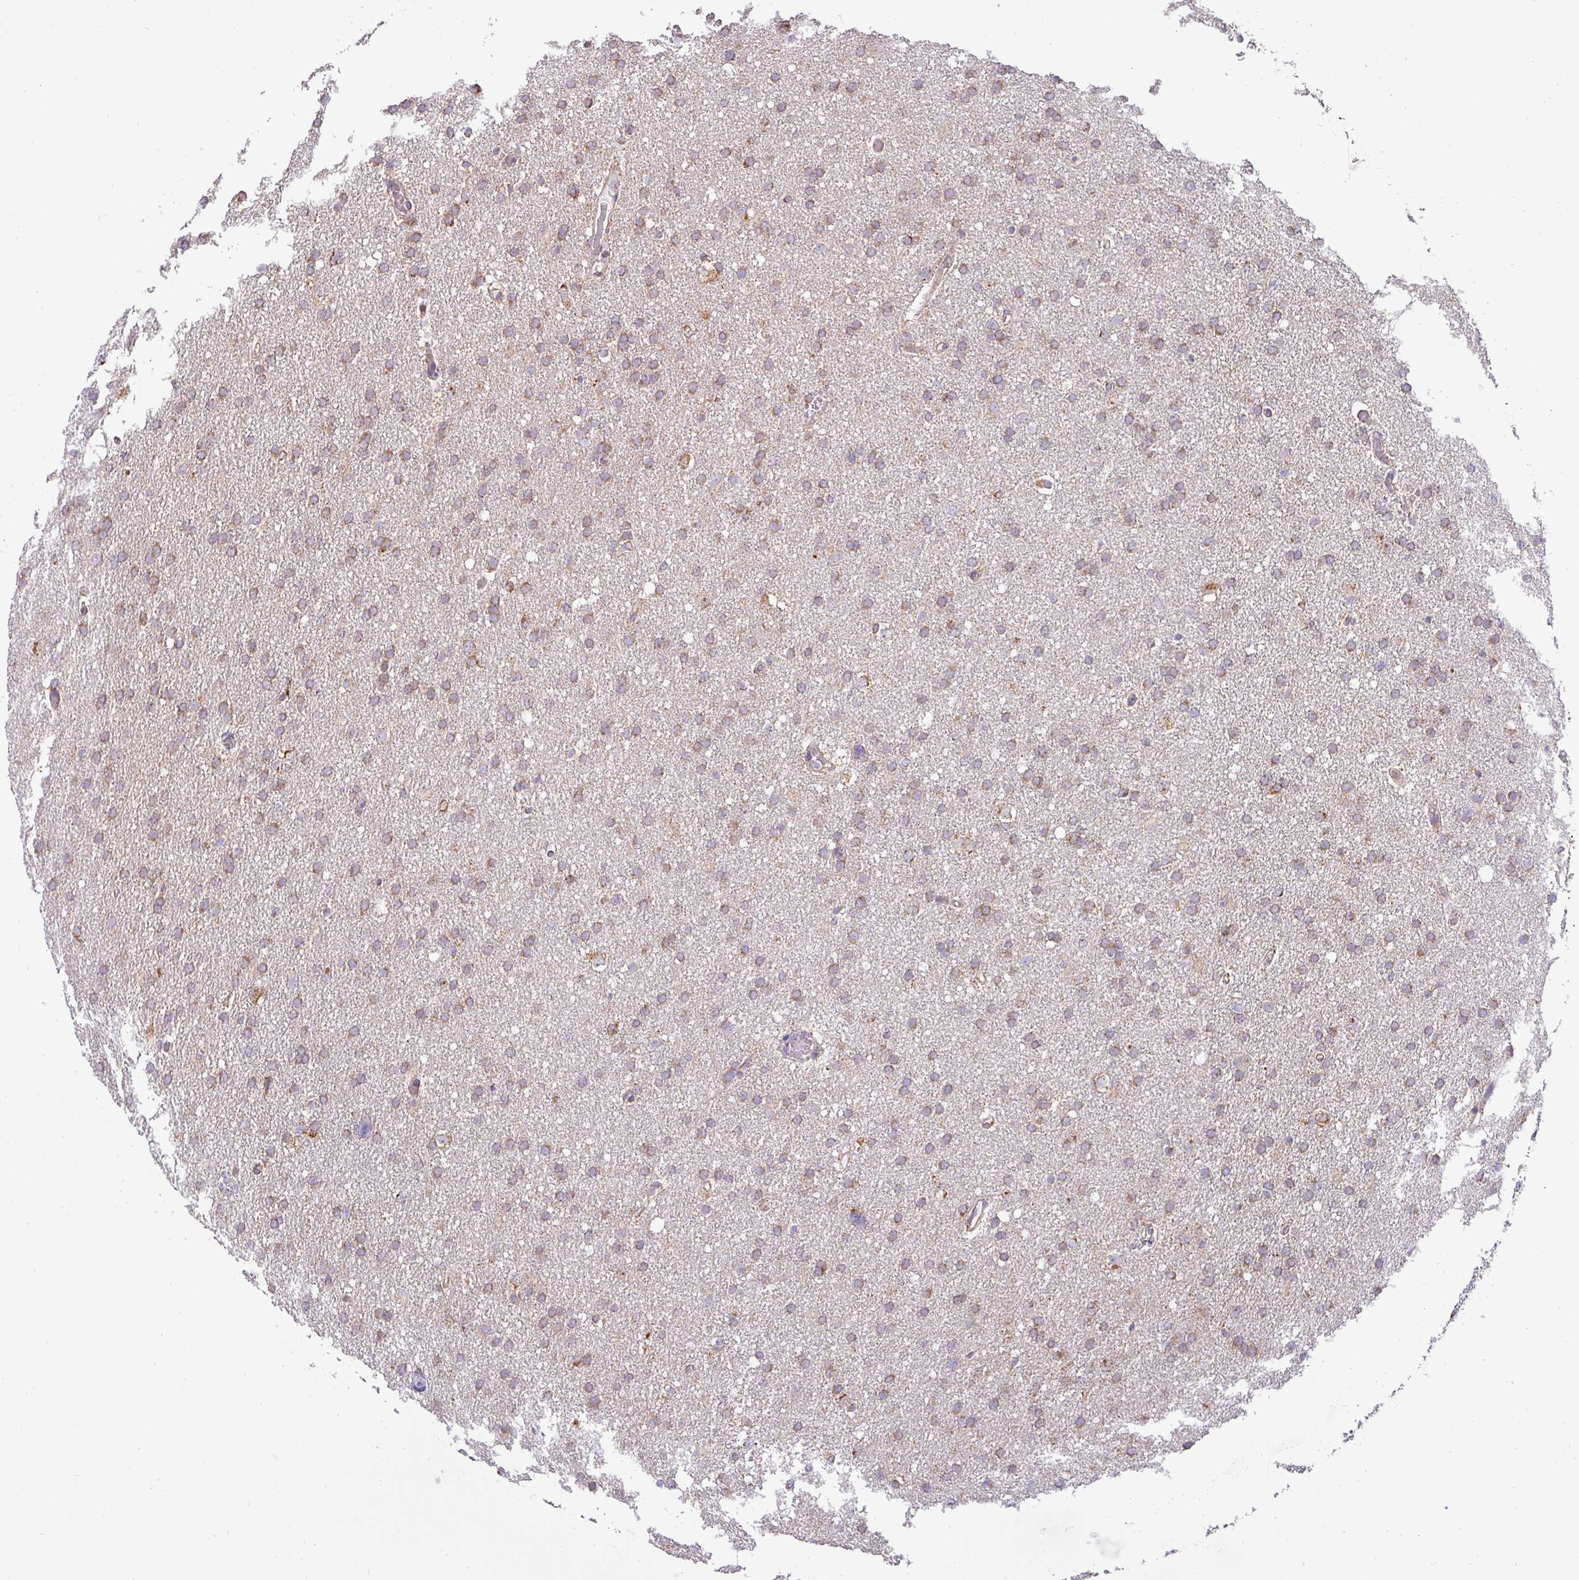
{"staining": {"intensity": "moderate", "quantity": ">75%", "location": "cytoplasmic/membranous"}, "tissue": "glioma", "cell_type": "Tumor cells", "image_type": "cancer", "snomed": [{"axis": "morphology", "description": "Glioma, malignant, High grade"}, {"axis": "topography", "description": "Cerebral cortex"}], "caption": "Protein positivity by immunohistochemistry (IHC) demonstrates moderate cytoplasmic/membranous staining in approximately >75% of tumor cells in glioma. (IHC, brightfield microscopy, high magnification).", "gene": "ZNF211", "patient": {"sex": "female", "age": 36}}